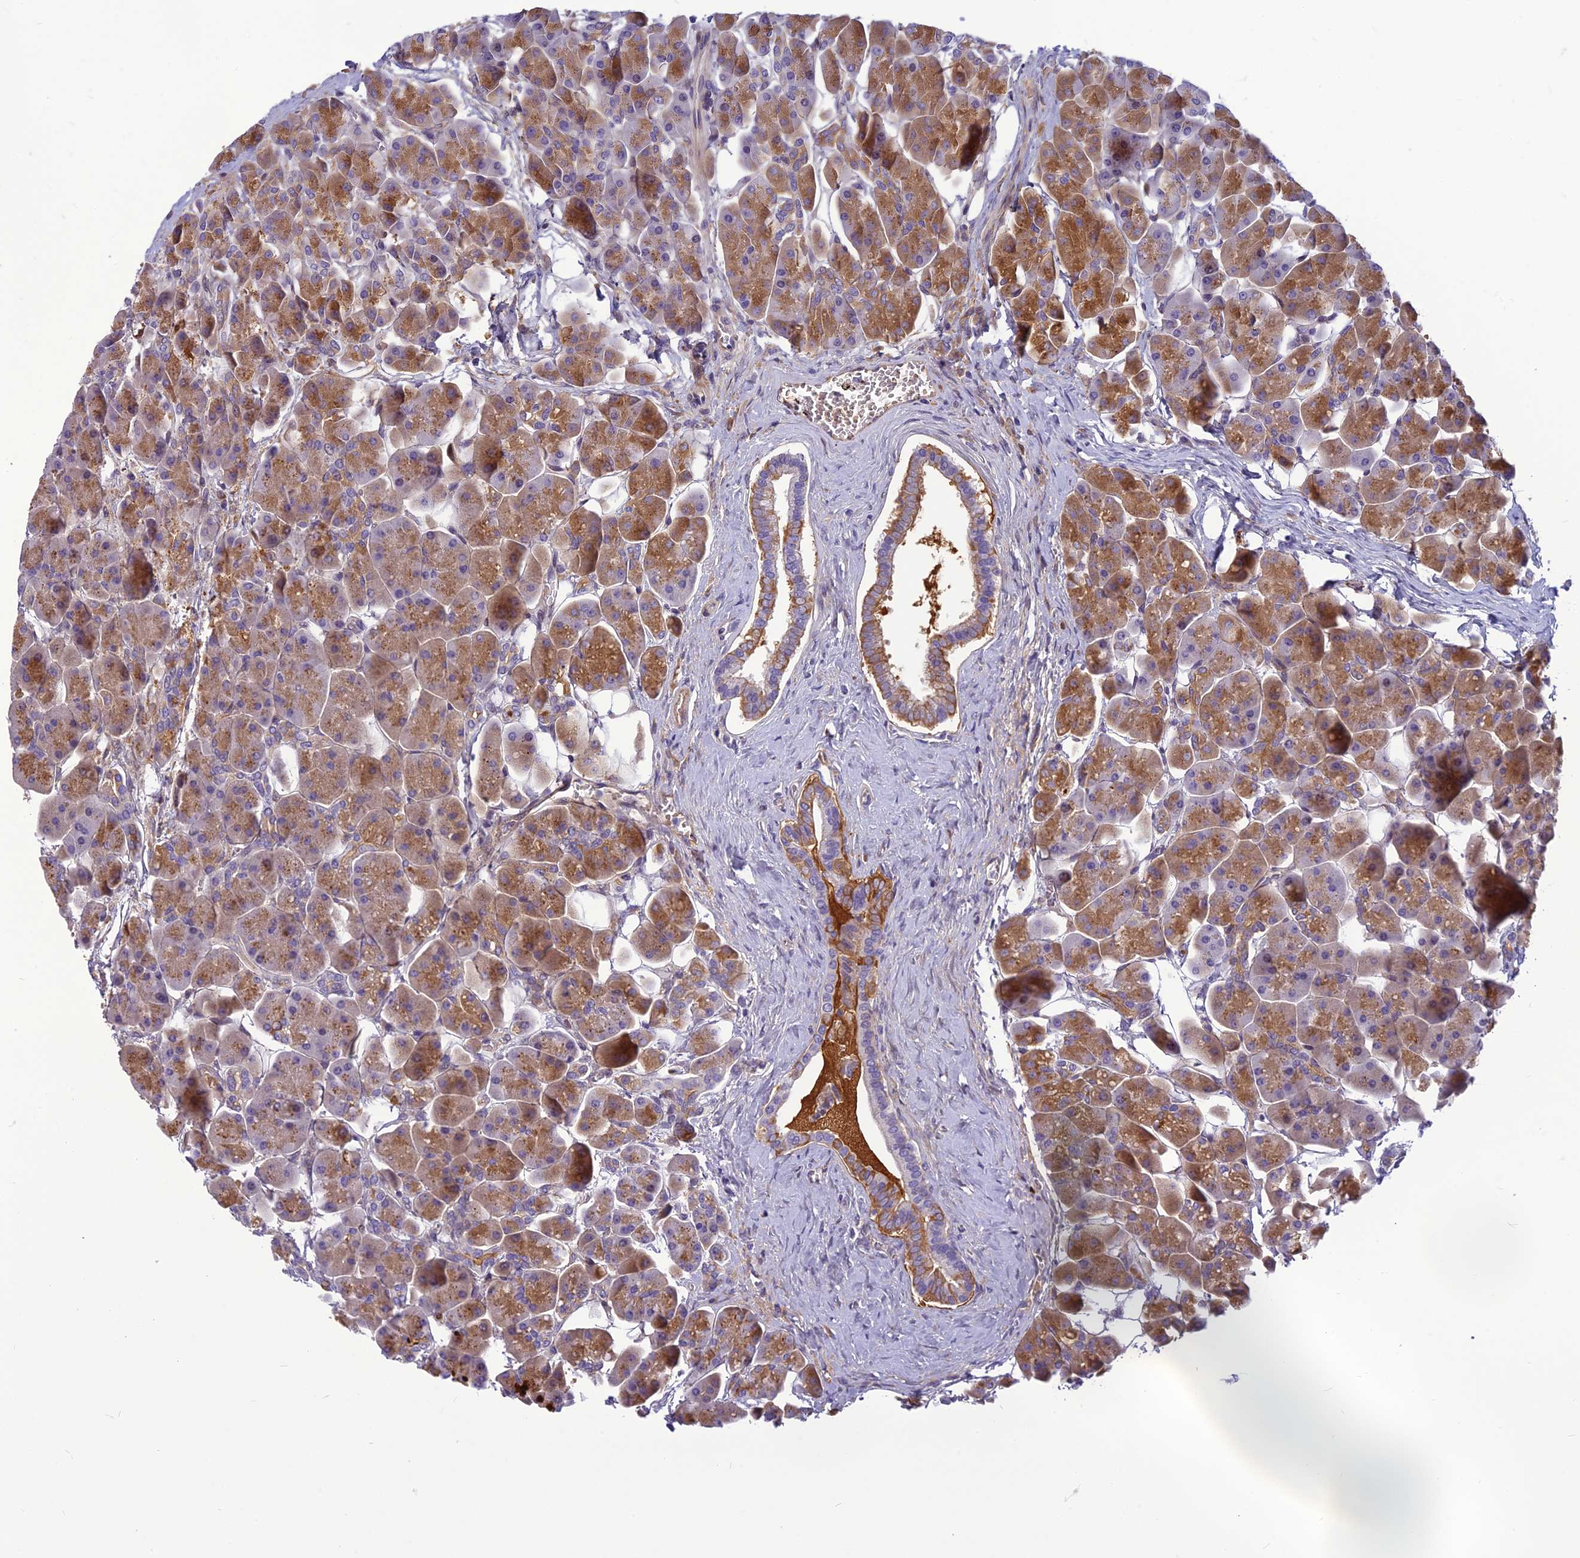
{"staining": {"intensity": "moderate", "quantity": "25%-75%", "location": "cytoplasmic/membranous"}, "tissue": "pancreas", "cell_type": "Exocrine glandular cells", "image_type": "normal", "snomed": [{"axis": "morphology", "description": "Normal tissue, NOS"}, {"axis": "topography", "description": "Pancreas"}], "caption": "An image showing moderate cytoplasmic/membranous staining in approximately 25%-75% of exocrine glandular cells in unremarkable pancreas, as visualized by brown immunohistochemical staining.", "gene": "CLEC11A", "patient": {"sex": "male", "age": 66}}